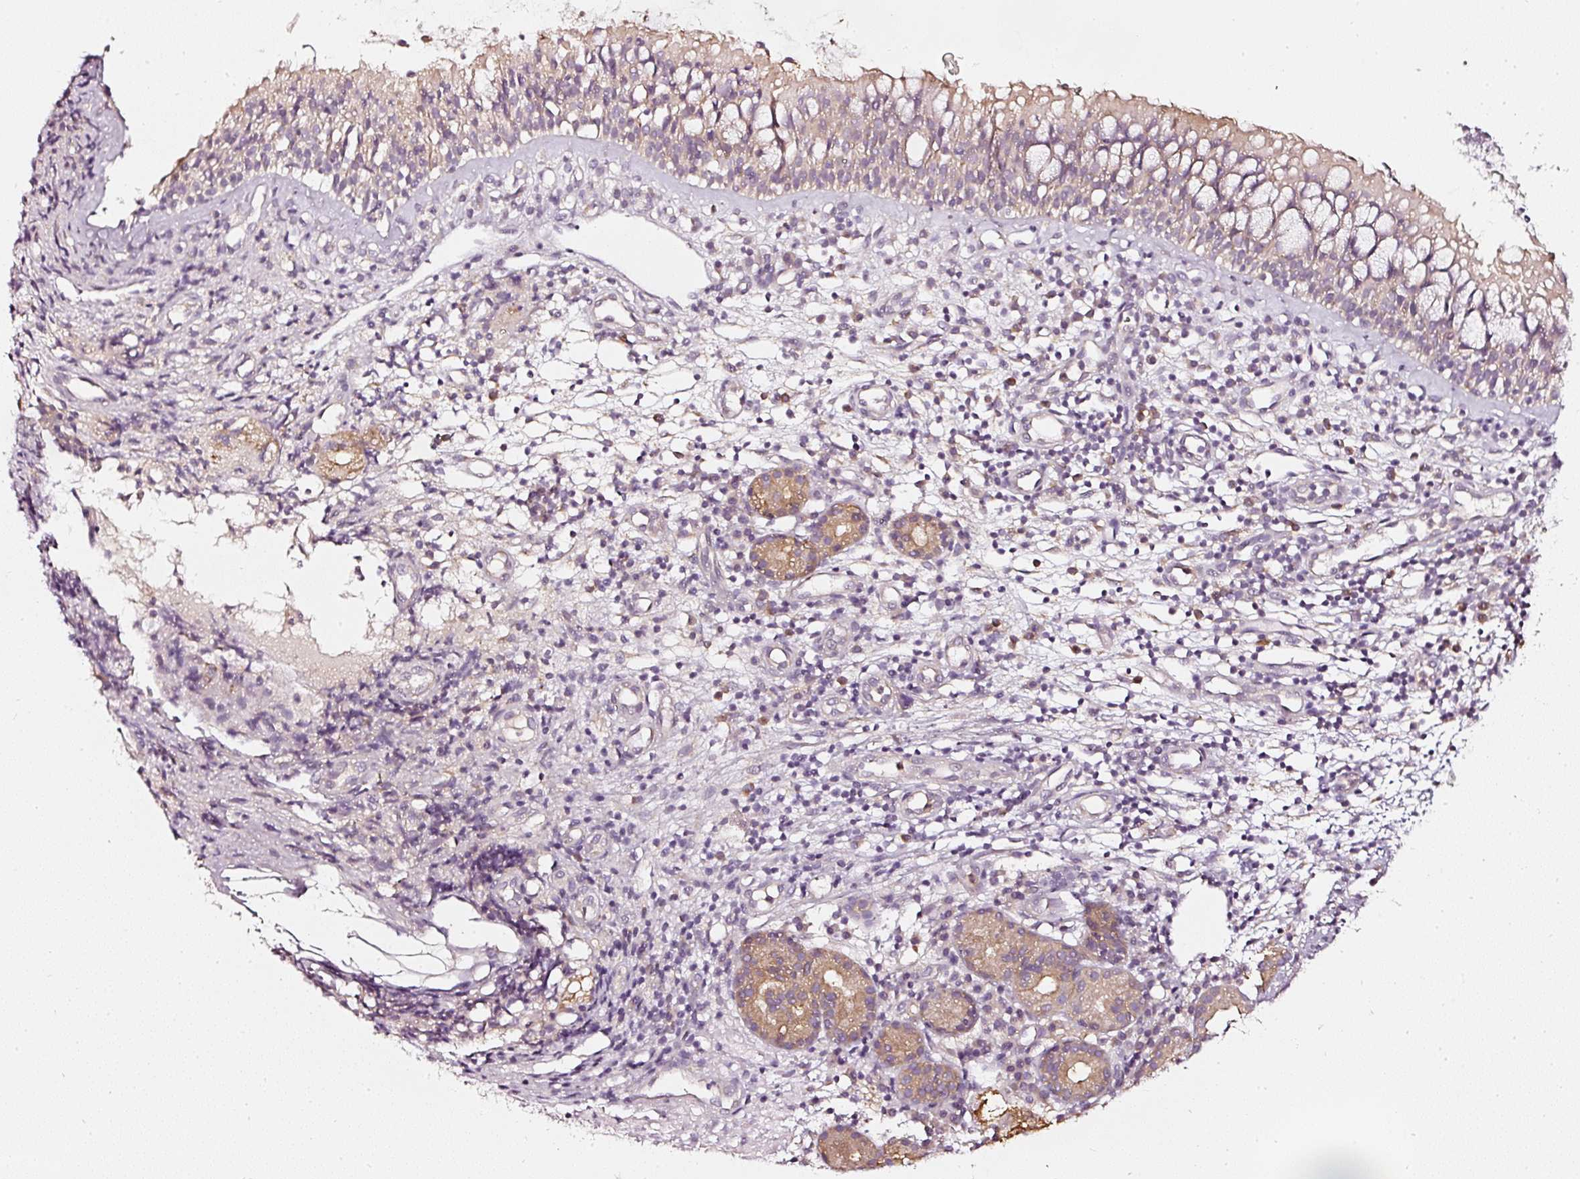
{"staining": {"intensity": "weak", "quantity": "25%-75%", "location": "cytoplasmic/membranous"}, "tissue": "nasopharynx", "cell_type": "Respiratory epithelial cells", "image_type": "normal", "snomed": [{"axis": "morphology", "description": "Normal tissue, NOS"}, {"axis": "topography", "description": "Nasopharynx"}], "caption": "This image demonstrates IHC staining of unremarkable human nasopharynx, with low weak cytoplasmic/membranous expression in about 25%-75% of respiratory epithelial cells.", "gene": "CNP", "patient": {"sex": "female", "age": 62}}